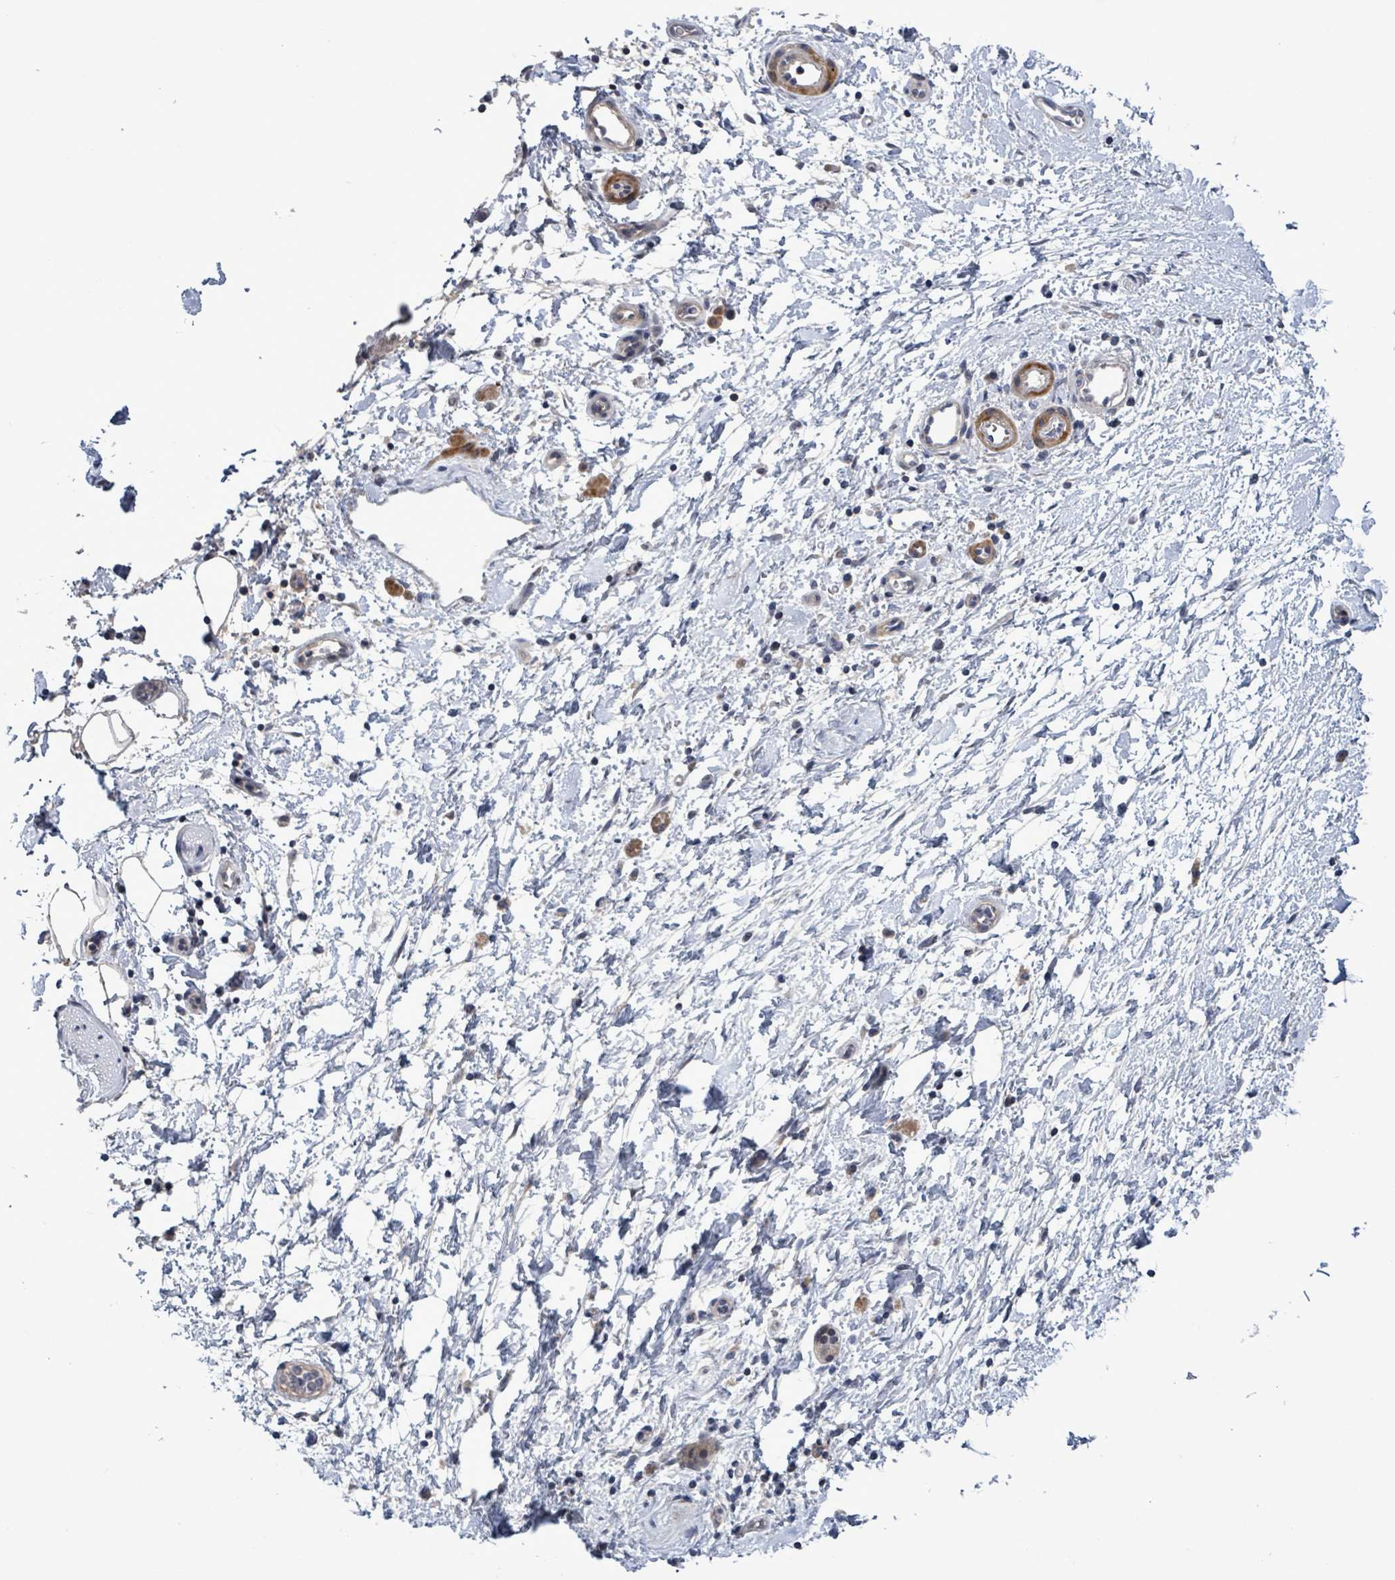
{"staining": {"intensity": "negative", "quantity": "none", "location": "none"}, "tissue": "adipose tissue", "cell_type": "Adipocytes", "image_type": "normal", "snomed": [{"axis": "morphology", "description": "Normal tissue, NOS"}, {"axis": "morphology", "description": "Adenocarcinoma, NOS"}, {"axis": "topography", "description": "Pancreas"}, {"axis": "topography", "description": "Peripheral nerve tissue"}], "caption": "Immunohistochemical staining of benign adipose tissue shows no significant staining in adipocytes.", "gene": "AMMECR1", "patient": {"sex": "female", "age": 77}}